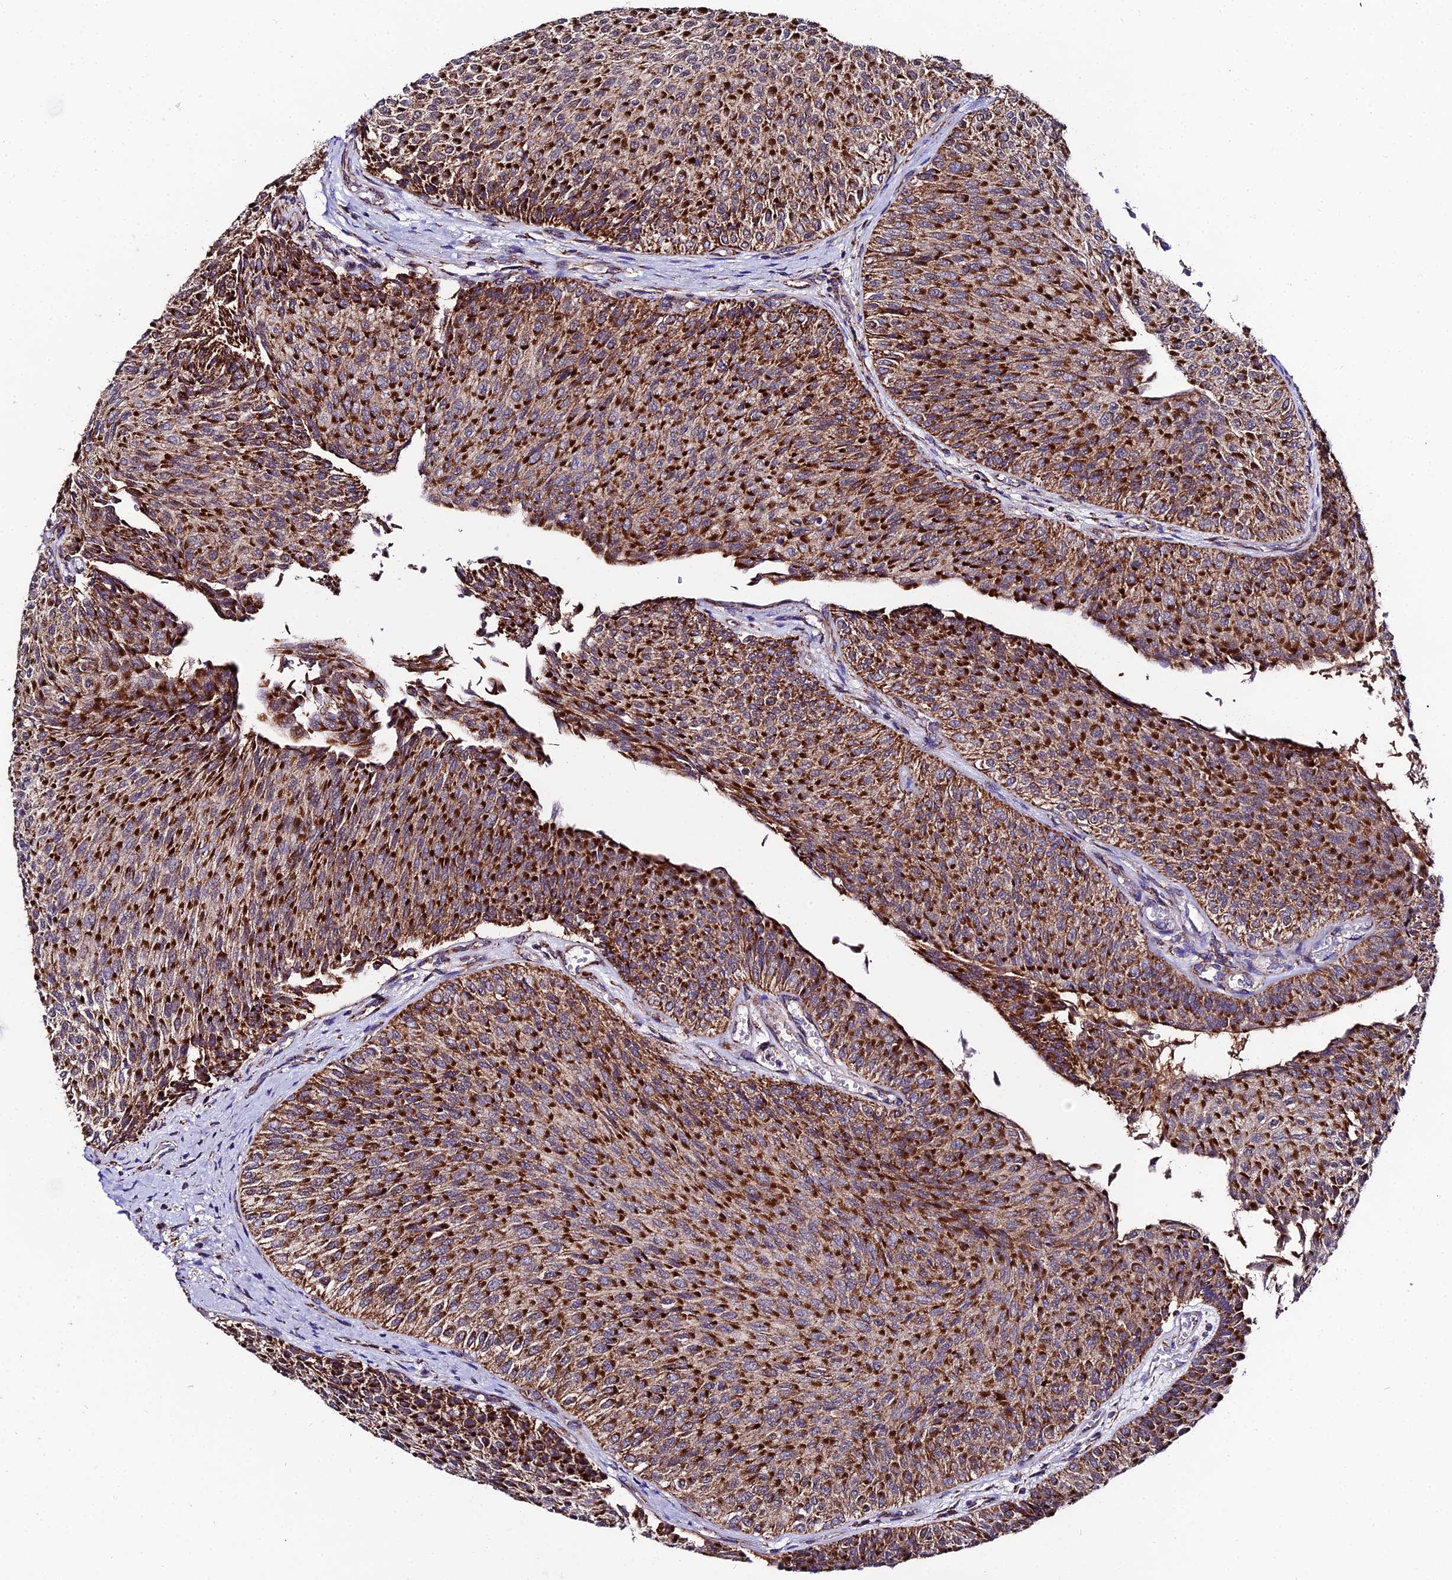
{"staining": {"intensity": "strong", "quantity": ">75%", "location": "cytoplasmic/membranous"}, "tissue": "urothelial cancer", "cell_type": "Tumor cells", "image_type": "cancer", "snomed": [{"axis": "morphology", "description": "Urothelial carcinoma, Low grade"}, {"axis": "topography", "description": "Urinary bladder"}], "caption": "A high-resolution histopathology image shows IHC staining of urothelial carcinoma (low-grade), which demonstrates strong cytoplasmic/membranous positivity in approximately >75% of tumor cells.", "gene": "PSMD2", "patient": {"sex": "male", "age": 78}}